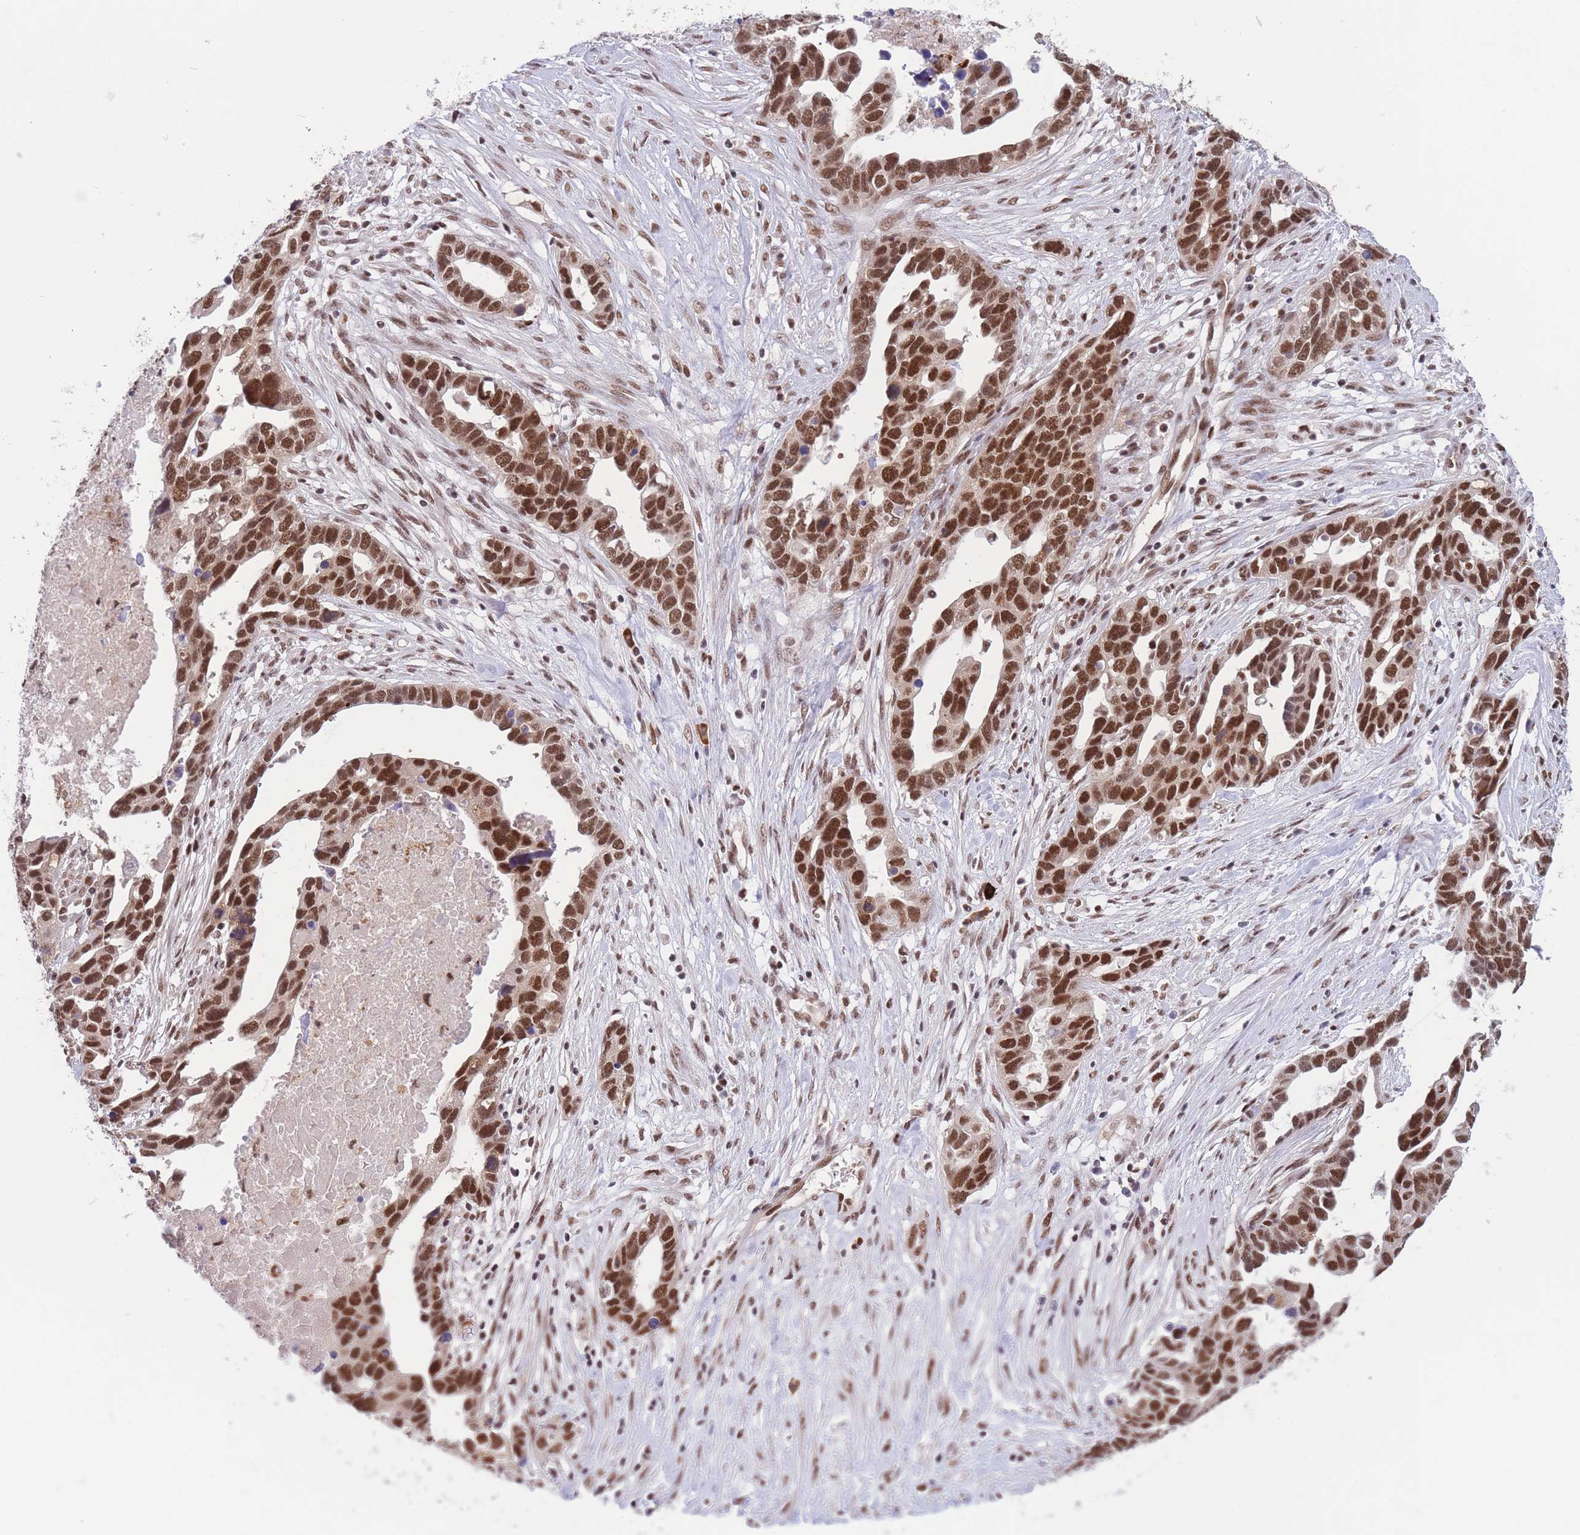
{"staining": {"intensity": "strong", "quantity": ">75%", "location": "nuclear"}, "tissue": "ovarian cancer", "cell_type": "Tumor cells", "image_type": "cancer", "snomed": [{"axis": "morphology", "description": "Cystadenocarcinoma, serous, NOS"}, {"axis": "topography", "description": "Ovary"}], "caption": "Immunohistochemistry (IHC) of ovarian cancer (serous cystadenocarcinoma) demonstrates high levels of strong nuclear expression in approximately >75% of tumor cells.", "gene": "SMAD9", "patient": {"sex": "female", "age": 54}}